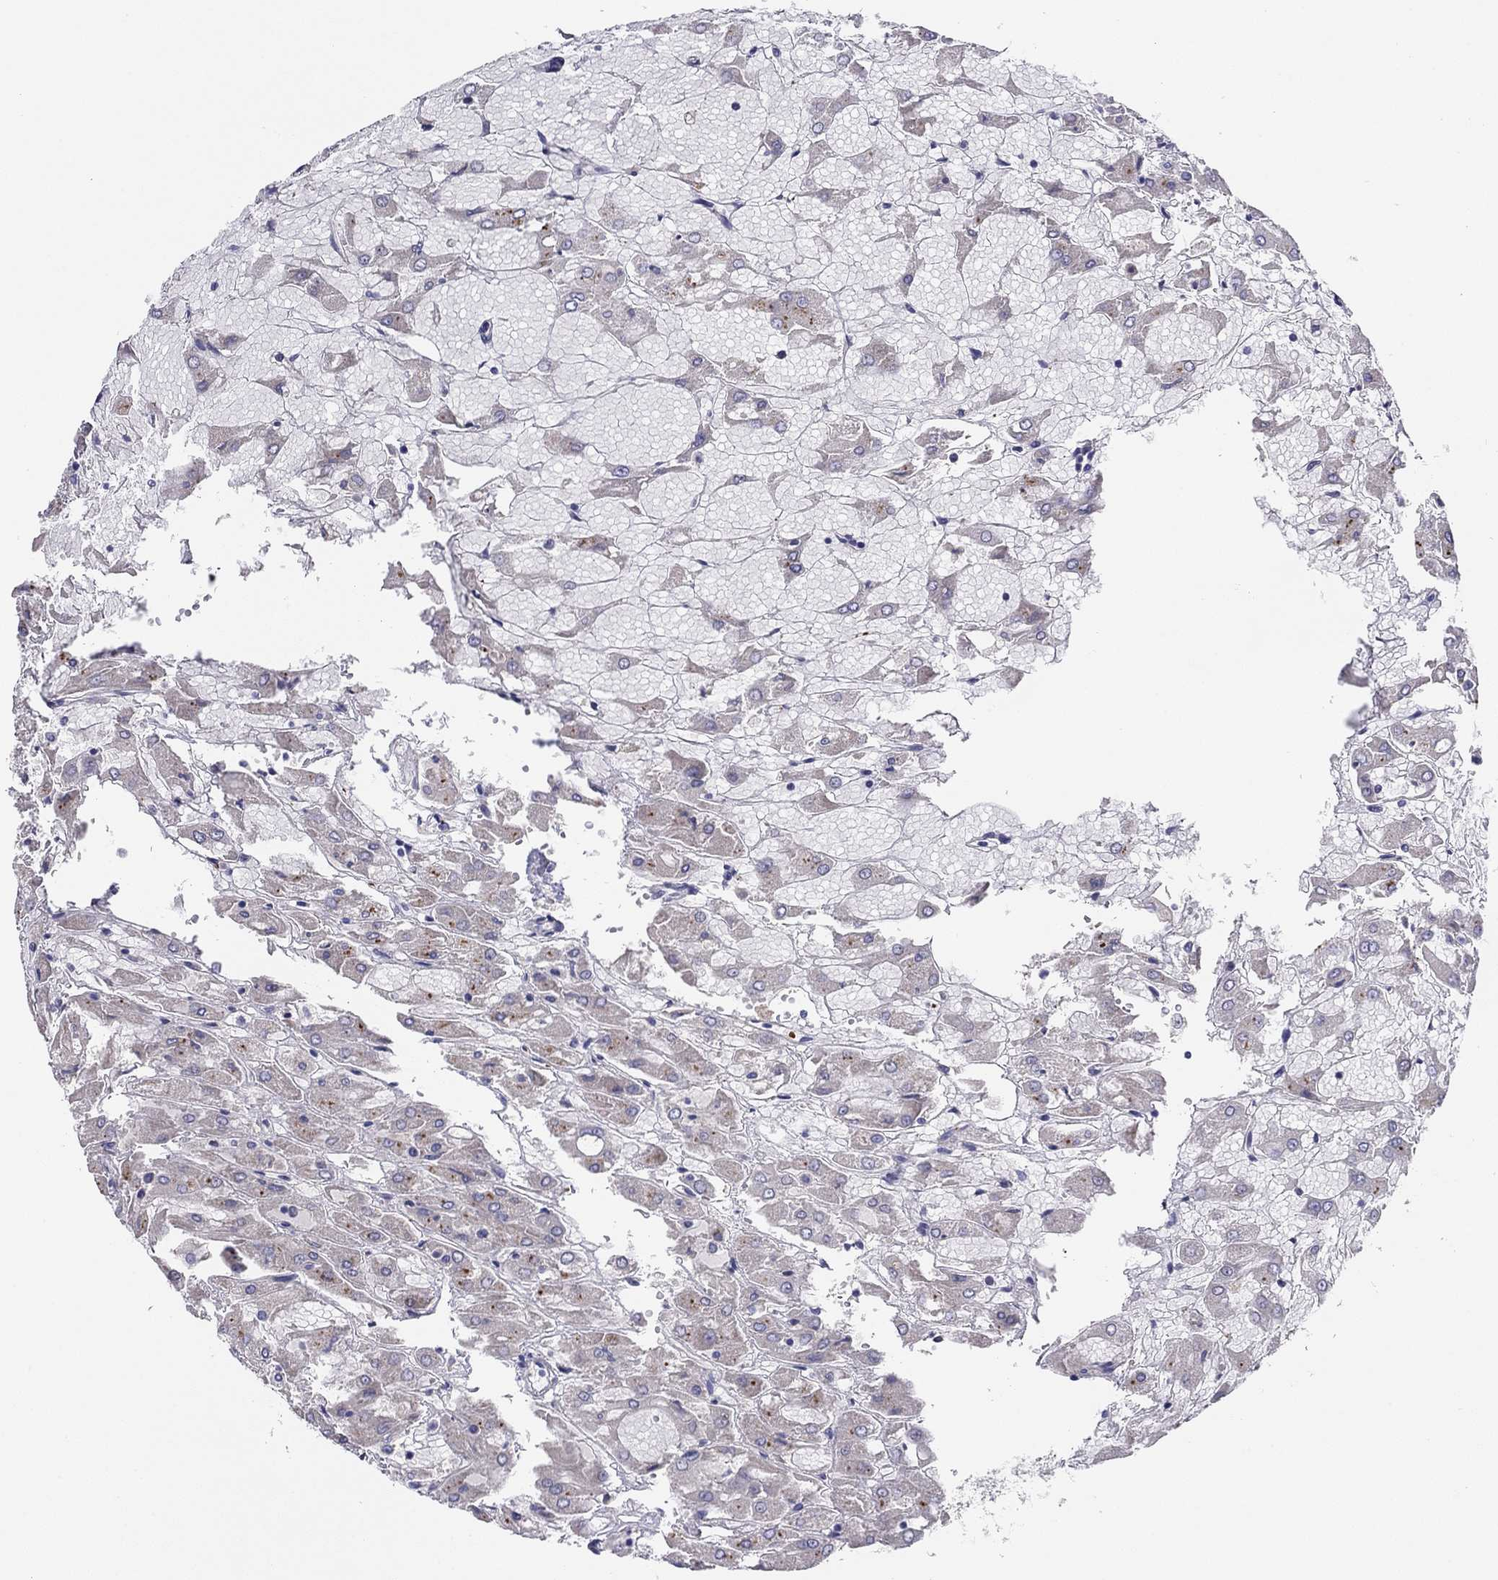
{"staining": {"intensity": "negative", "quantity": "none", "location": "none"}, "tissue": "renal cancer", "cell_type": "Tumor cells", "image_type": "cancer", "snomed": [{"axis": "morphology", "description": "Adenocarcinoma, NOS"}, {"axis": "topography", "description": "Kidney"}], "caption": "Renal cancer was stained to show a protein in brown. There is no significant positivity in tumor cells. (Stains: DAB (3,3'-diaminobenzidine) IHC with hematoxylin counter stain, Microscopy: brightfield microscopy at high magnification).", "gene": "MGAT4C", "patient": {"sex": "male", "age": 72}}